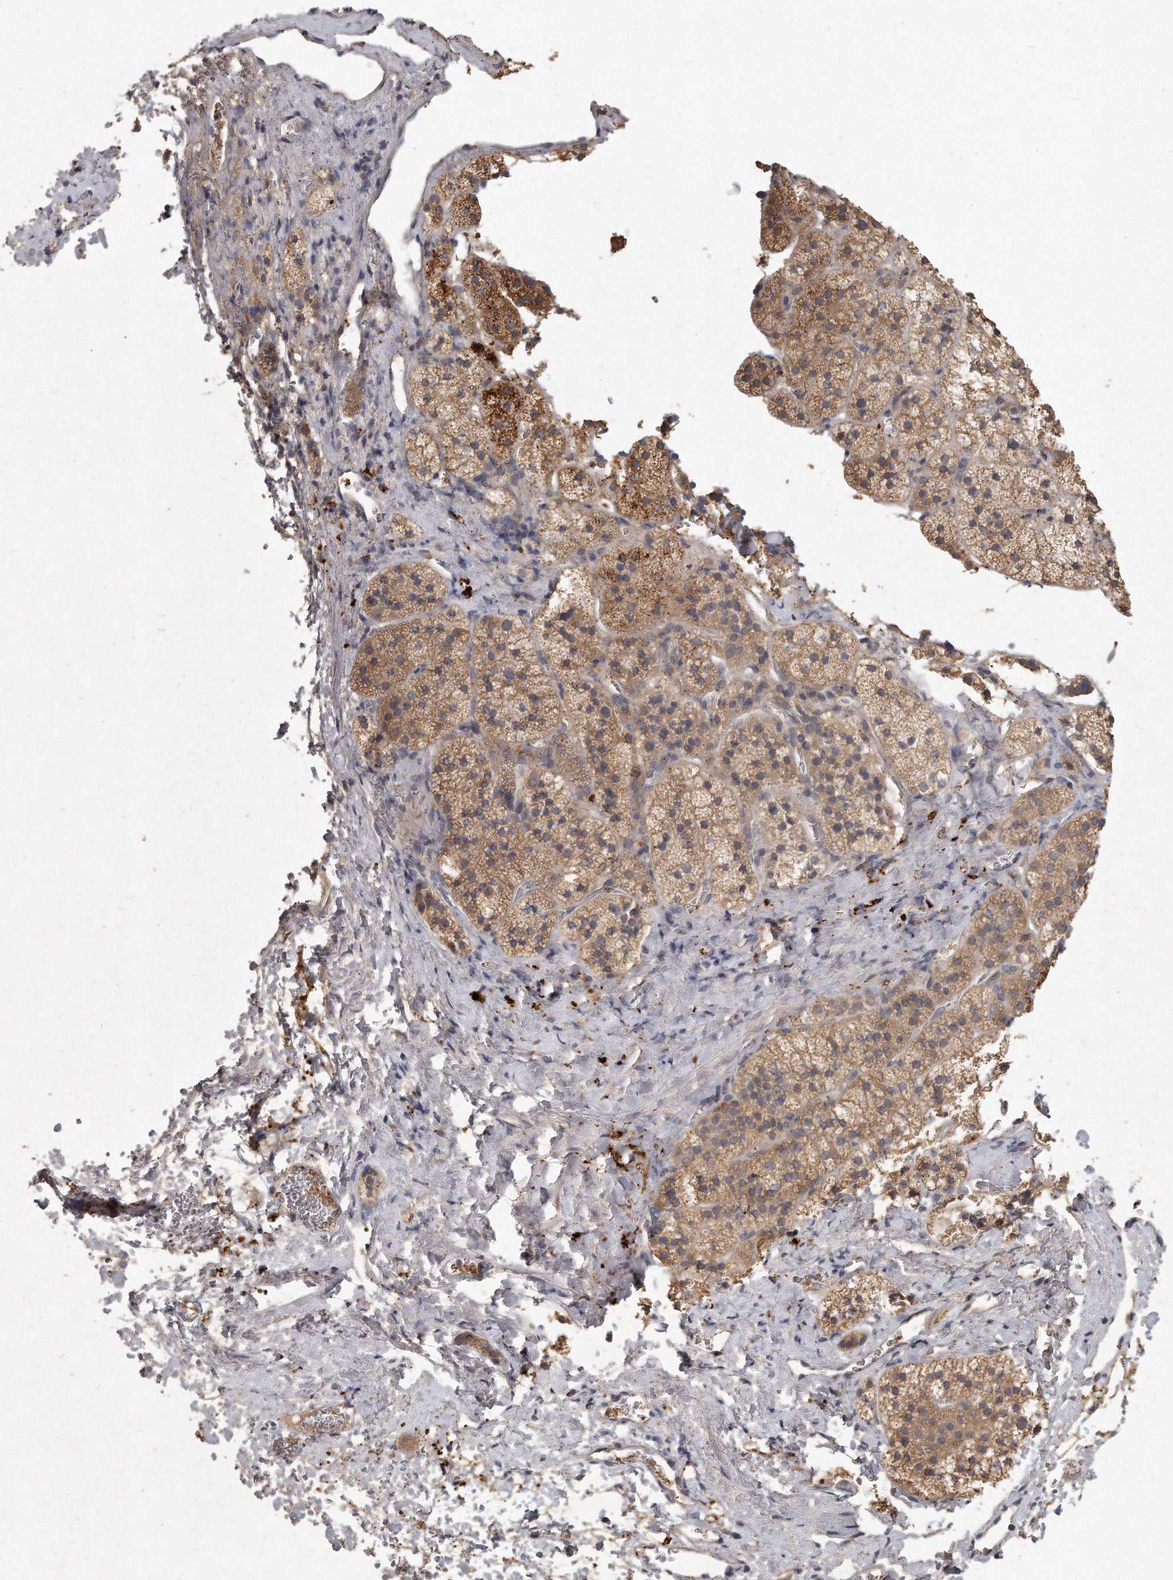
{"staining": {"intensity": "moderate", "quantity": ">75%", "location": "cytoplasmic/membranous"}, "tissue": "adrenal gland", "cell_type": "Glandular cells", "image_type": "normal", "snomed": [{"axis": "morphology", "description": "Normal tissue, NOS"}, {"axis": "topography", "description": "Adrenal gland"}], "caption": "Adrenal gland stained with IHC displays moderate cytoplasmic/membranous positivity in approximately >75% of glandular cells.", "gene": "LGALS8", "patient": {"sex": "female", "age": 44}}